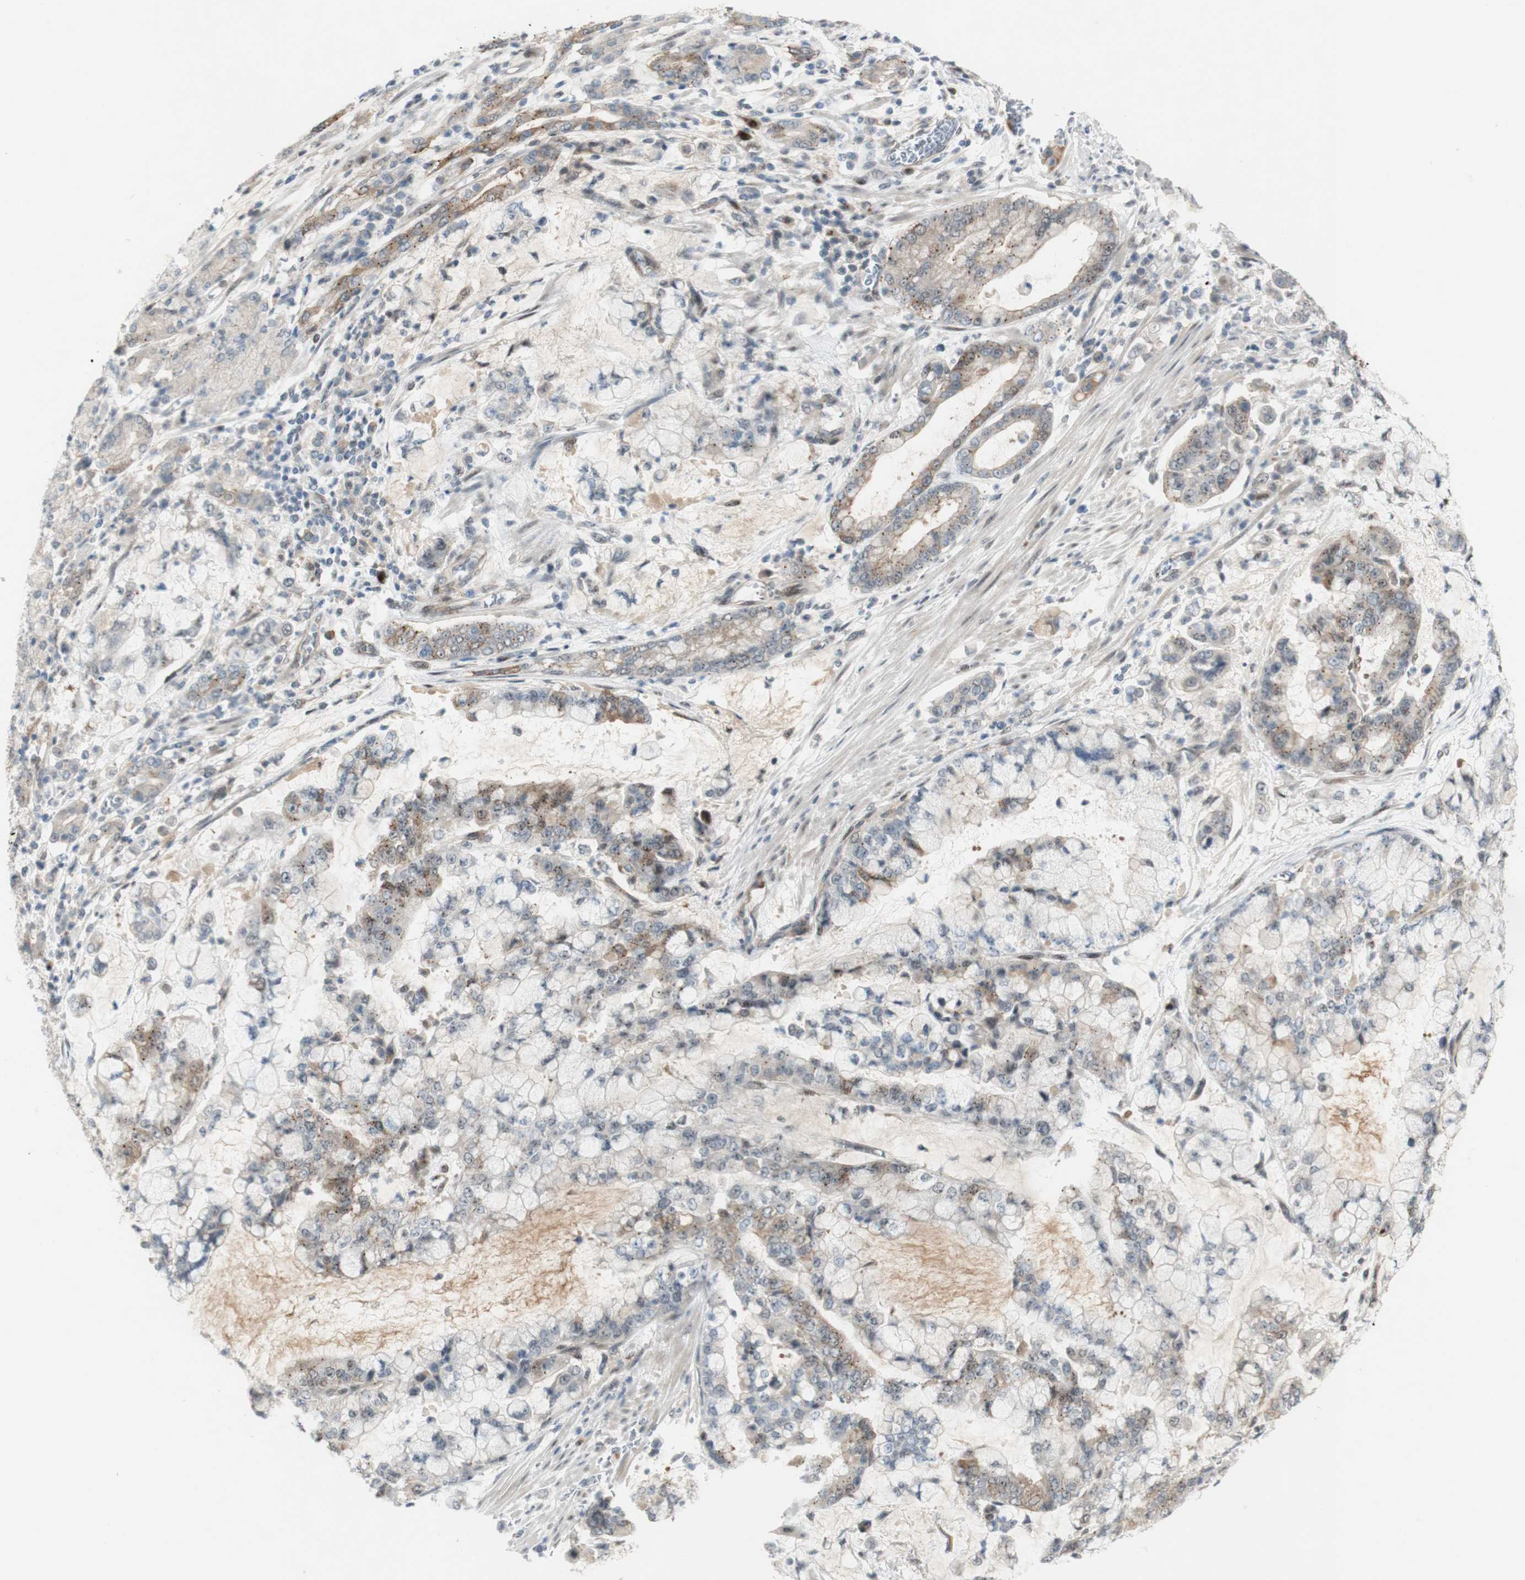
{"staining": {"intensity": "moderate", "quantity": "25%-75%", "location": "cytoplasmic/membranous"}, "tissue": "stomach cancer", "cell_type": "Tumor cells", "image_type": "cancer", "snomed": [{"axis": "morphology", "description": "Normal tissue, NOS"}, {"axis": "morphology", "description": "Adenocarcinoma, NOS"}, {"axis": "topography", "description": "Stomach, upper"}, {"axis": "topography", "description": "Stomach"}], "caption": "Stomach cancer stained for a protein shows moderate cytoplasmic/membranous positivity in tumor cells. The staining was performed using DAB, with brown indicating positive protein expression. Nuclei are stained blue with hematoxylin.", "gene": "CYLD", "patient": {"sex": "male", "age": 76}}